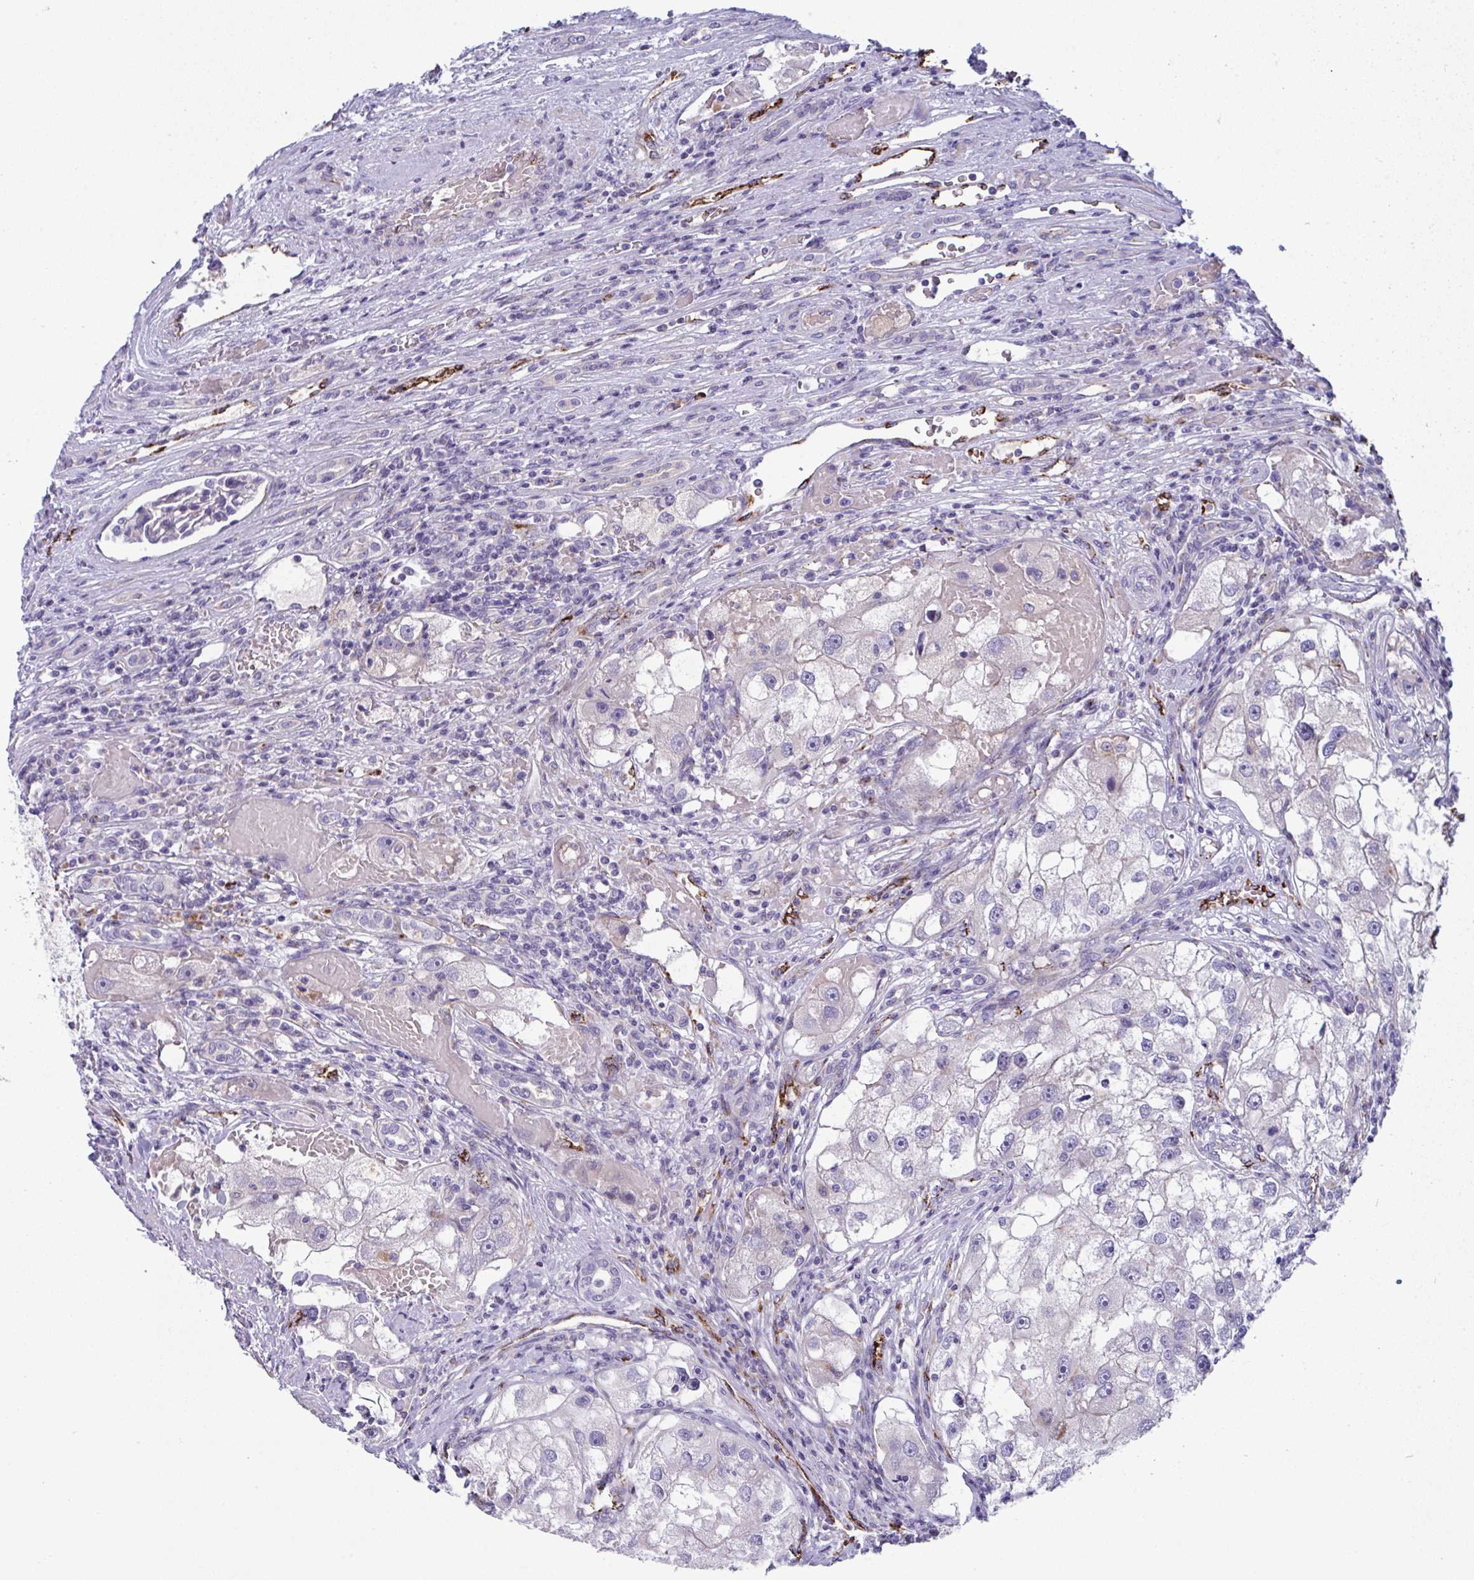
{"staining": {"intensity": "negative", "quantity": "none", "location": "none"}, "tissue": "renal cancer", "cell_type": "Tumor cells", "image_type": "cancer", "snomed": [{"axis": "morphology", "description": "Adenocarcinoma, NOS"}, {"axis": "topography", "description": "Kidney"}], "caption": "Immunohistochemistry (IHC) micrograph of human renal cancer stained for a protein (brown), which exhibits no staining in tumor cells. (Brightfield microscopy of DAB immunohistochemistry at high magnification).", "gene": "TOR1AIP2", "patient": {"sex": "male", "age": 63}}